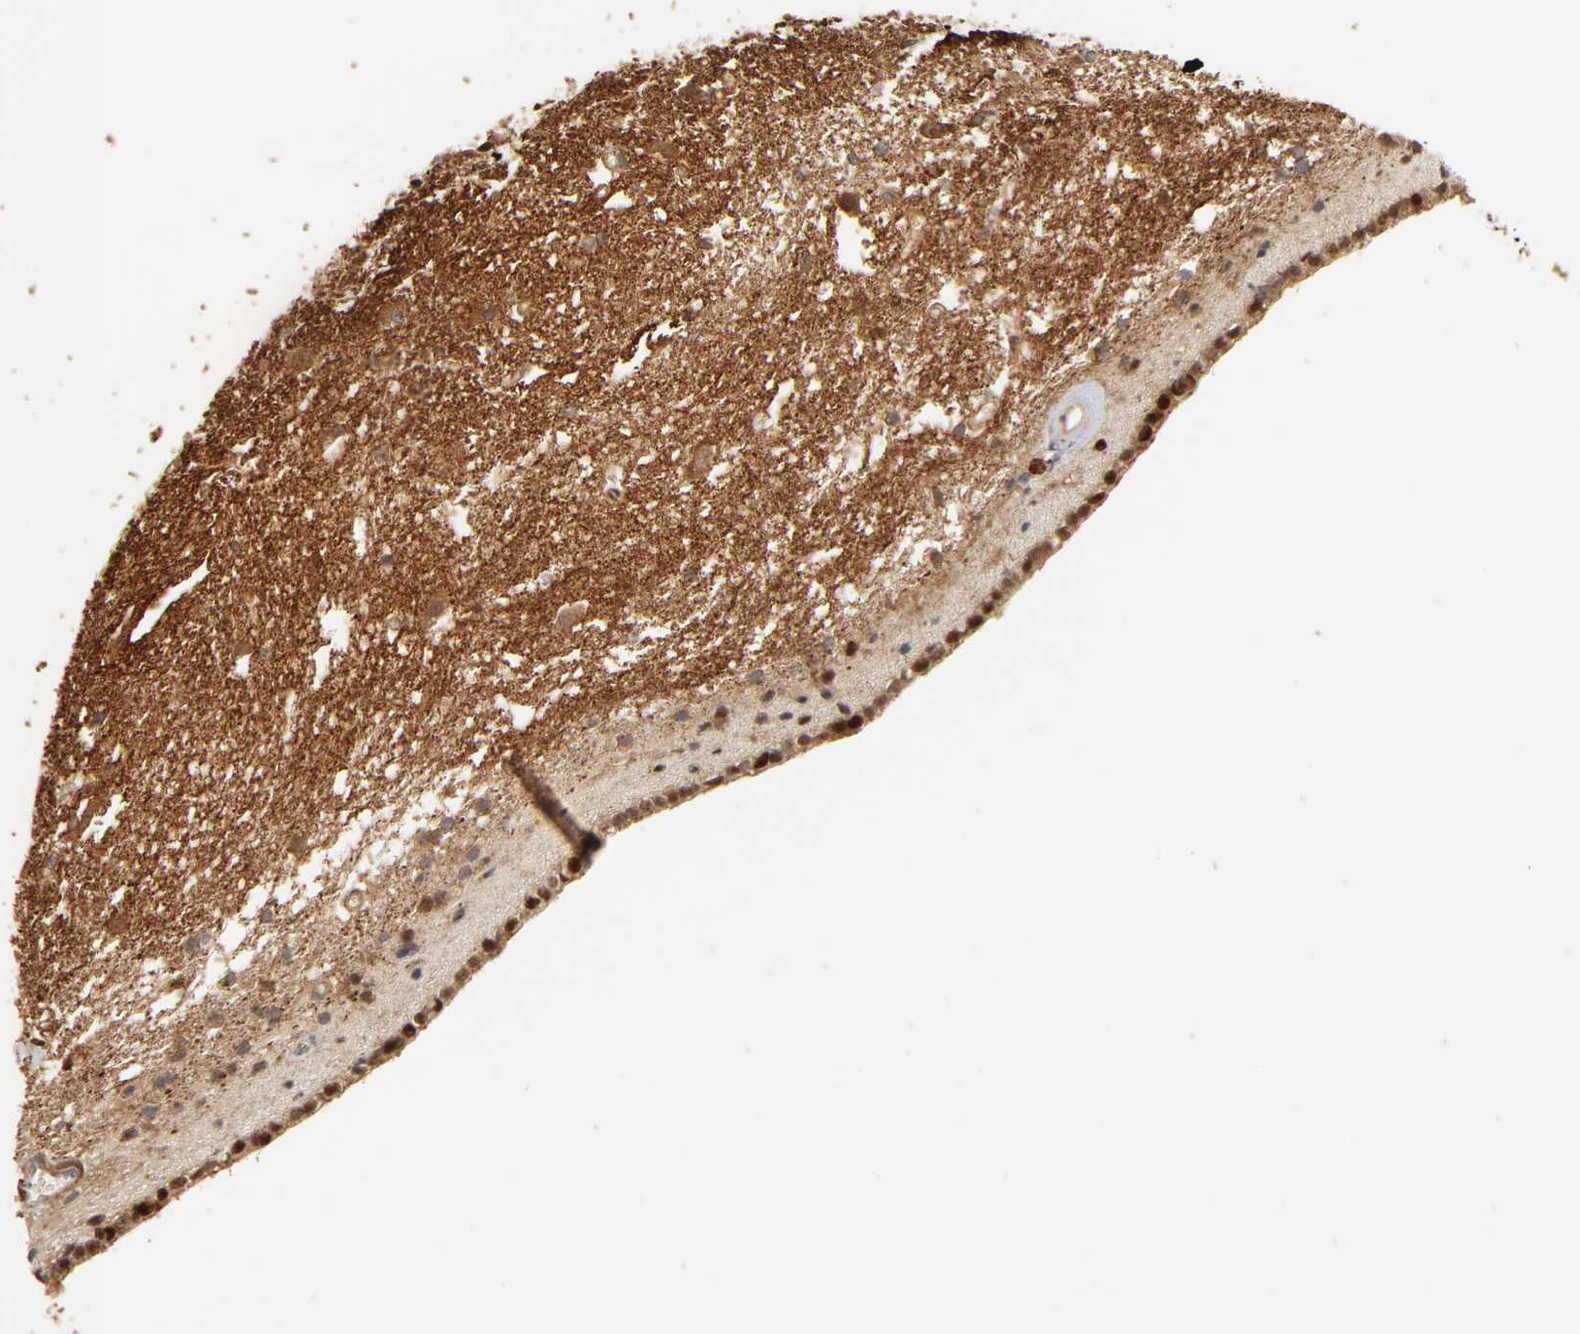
{"staining": {"intensity": "moderate", "quantity": "25%-75%", "location": "cytoplasmic/membranous"}, "tissue": "caudate", "cell_type": "Glial cells", "image_type": "normal", "snomed": [{"axis": "morphology", "description": "Normal tissue, NOS"}, {"axis": "topography", "description": "Lateral ventricle wall"}], "caption": "High-magnification brightfield microscopy of unremarkable caudate stained with DAB (3,3'-diaminobenzidine) (brown) and counterstained with hematoxylin (blue). glial cells exhibit moderate cytoplasmic/membranous expression is seen in approximately25%-75% of cells. The staining is performed using DAB brown chromogen to label protein expression. The nuclei are counter-stained blue using hematoxylin.", "gene": "NEMF", "patient": {"sex": "female", "age": 19}}